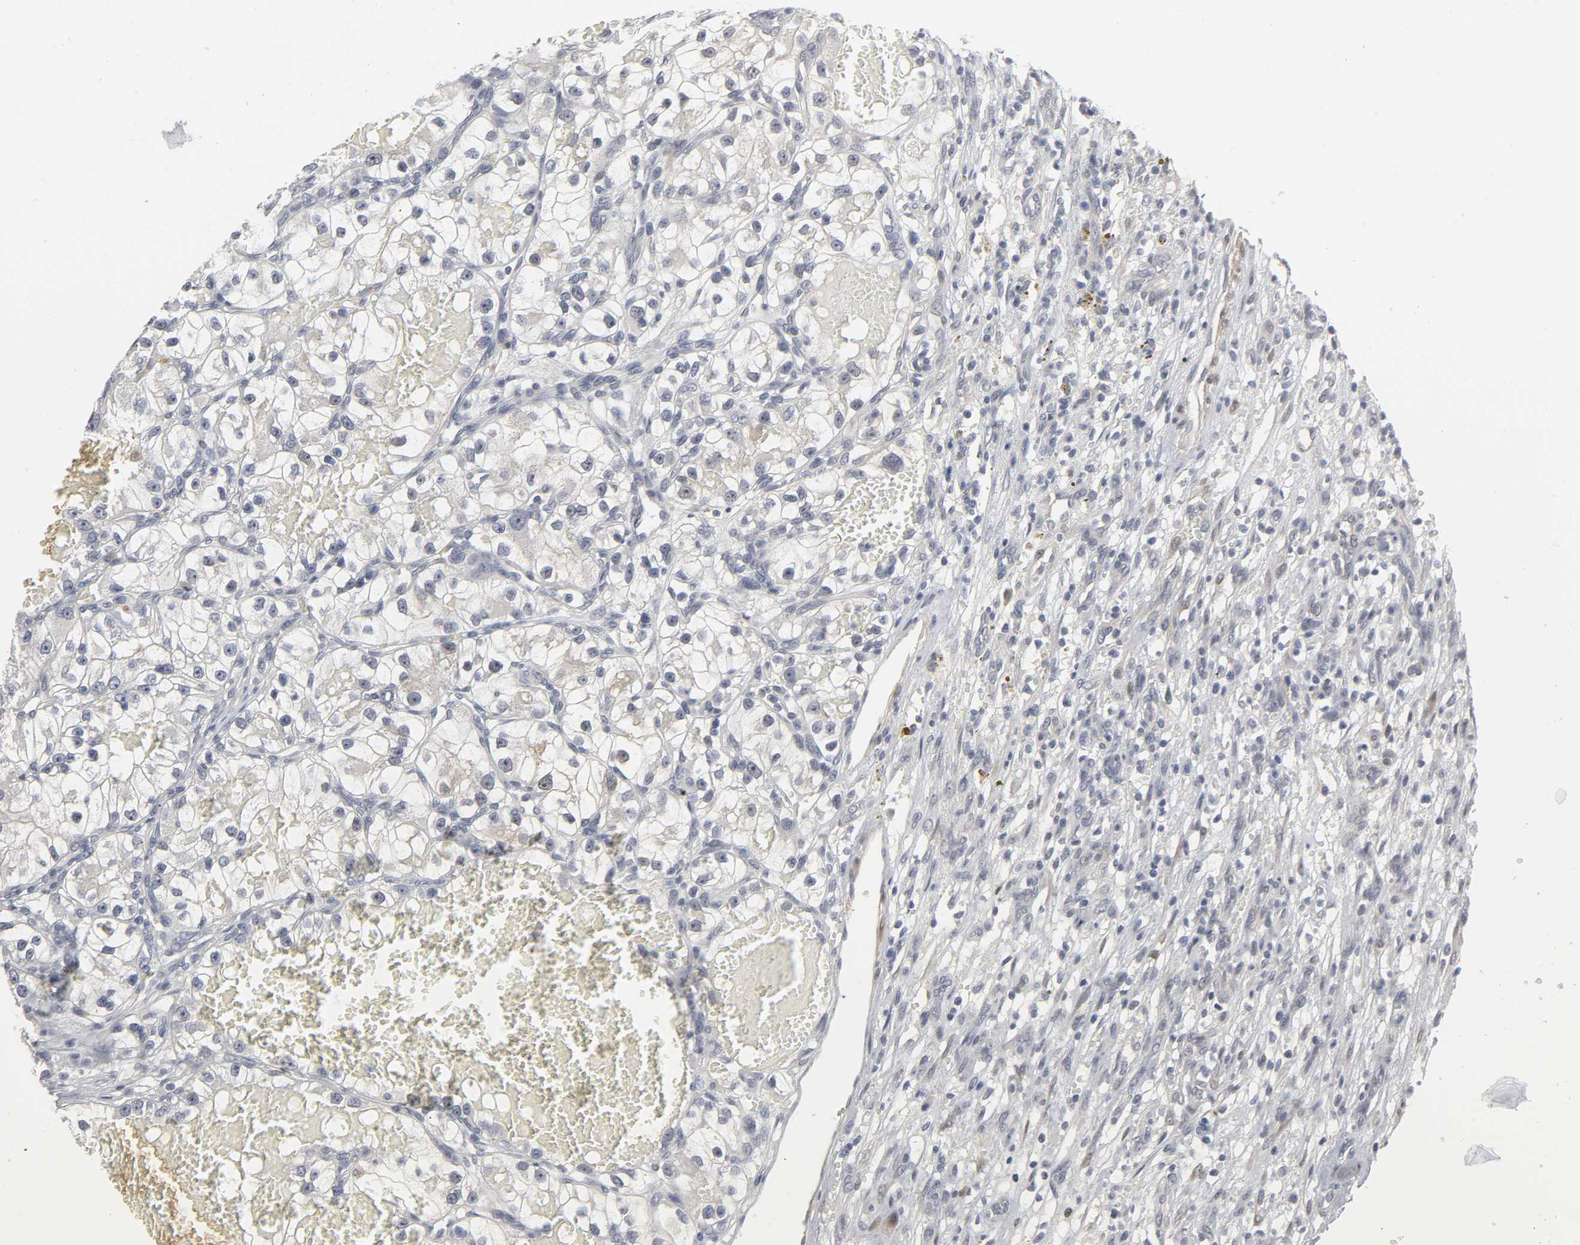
{"staining": {"intensity": "negative", "quantity": "none", "location": "none"}, "tissue": "renal cancer", "cell_type": "Tumor cells", "image_type": "cancer", "snomed": [{"axis": "morphology", "description": "Adenocarcinoma, NOS"}, {"axis": "topography", "description": "Kidney"}], "caption": "The histopathology image displays no staining of tumor cells in renal cancer.", "gene": "PDLIM3", "patient": {"sex": "female", "age": 57}}